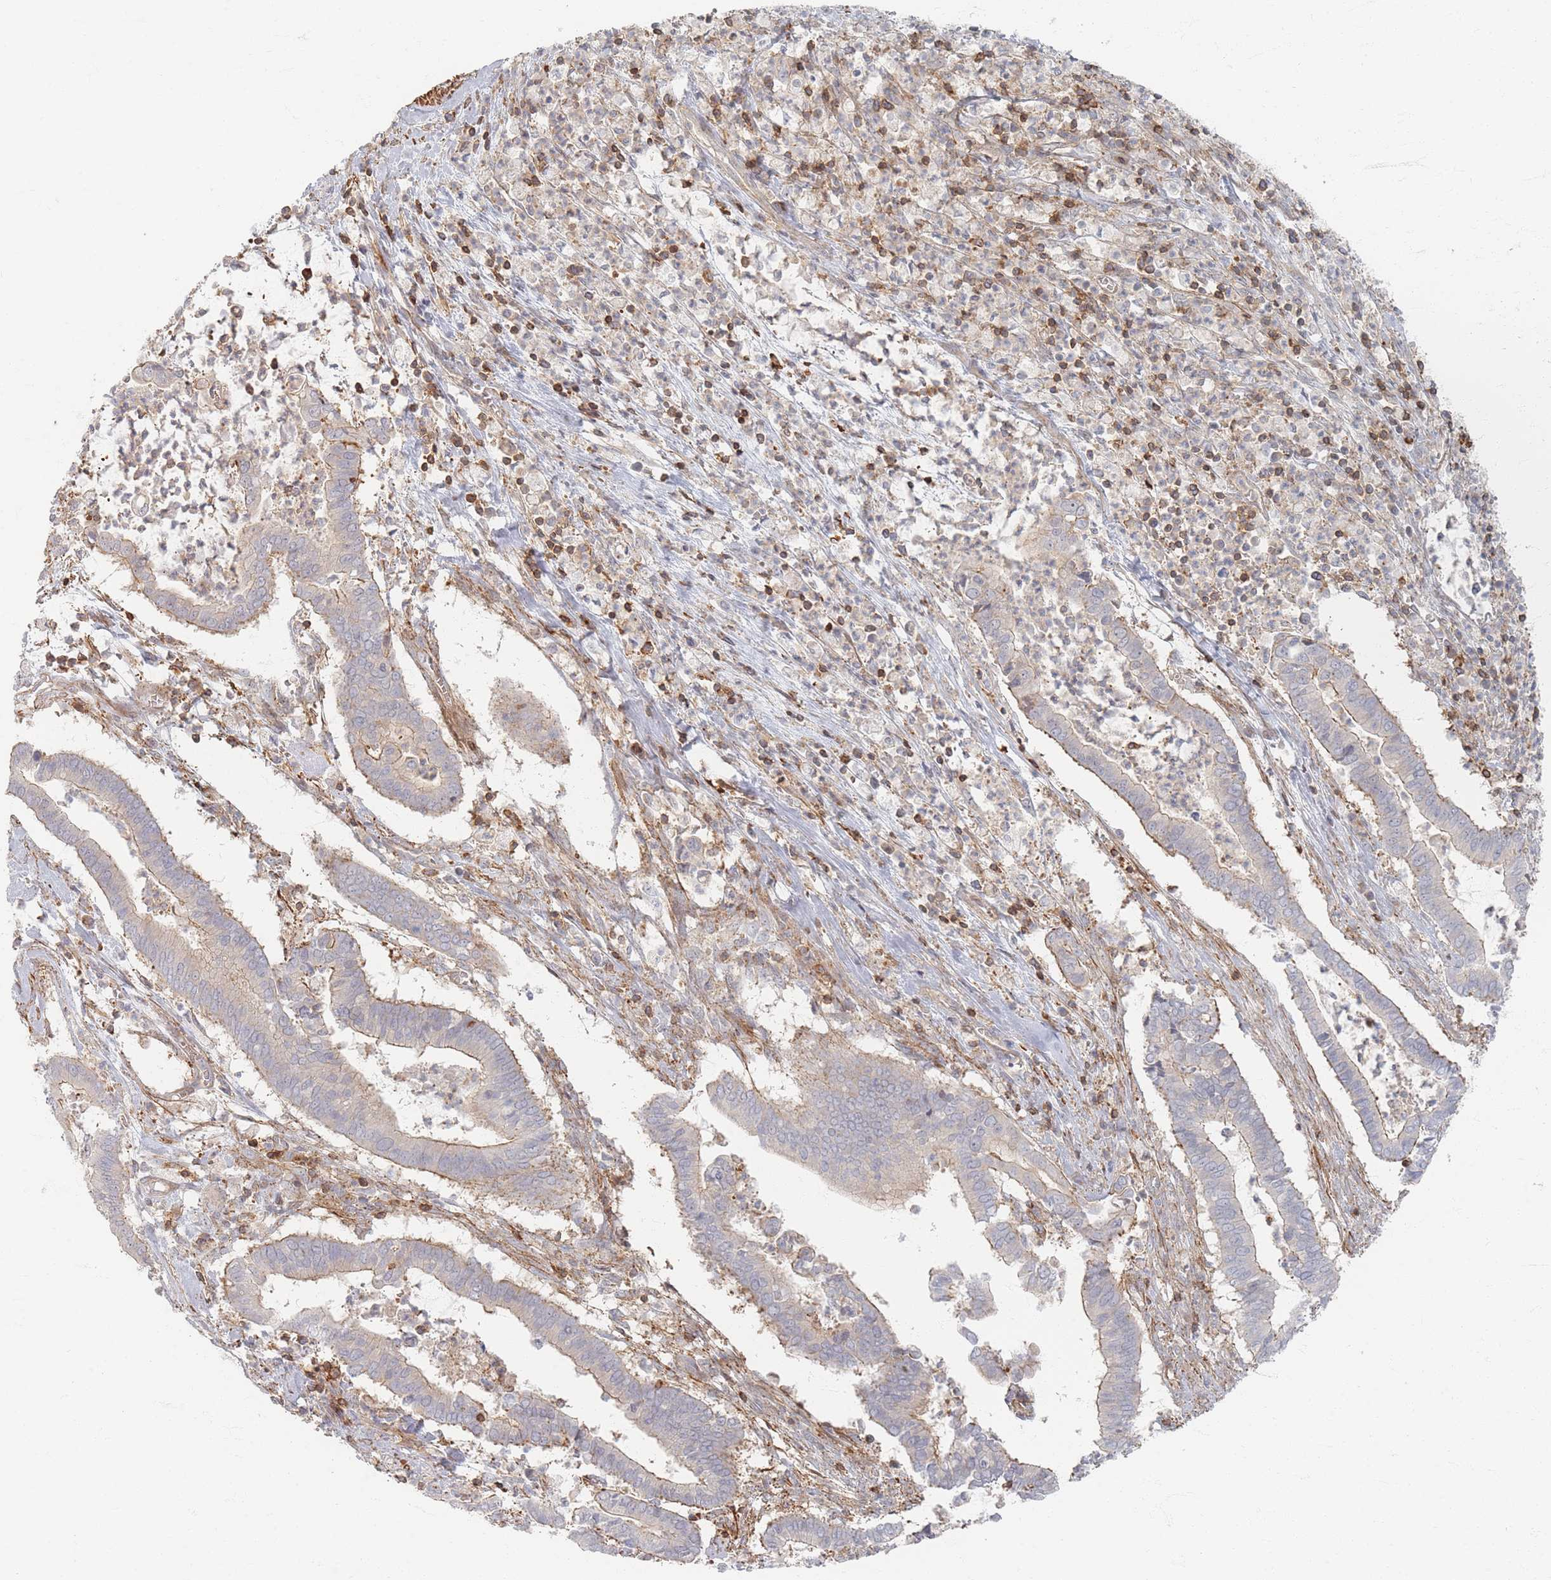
{"staining": {"intensity": "weak", "quantity": "25%-75%", "location": "cytoplasmic/membranous"}, "tissue": "cervical cancer", "cell_type": "Tumor cells", "image_type": "cancer", "snomed": [{"axis": "morphology", "description": "Adenocarcinoma, NOS"}, {"axis": "topography", "description": "Cervix"}], "caption": "Immunohistochemistry (IHC) micrograph of neoplastic tissue: human cervical cancer stained using immunohistochemistry (IHC) displays low levels of weak protein expression localized specifically in the cytoplasmic/membranous of tumor cells, appearing as a cytoplasmic/membranous brown color.", "gene": "ZNF852", "patient": {"sex": "female", "age": 44}}